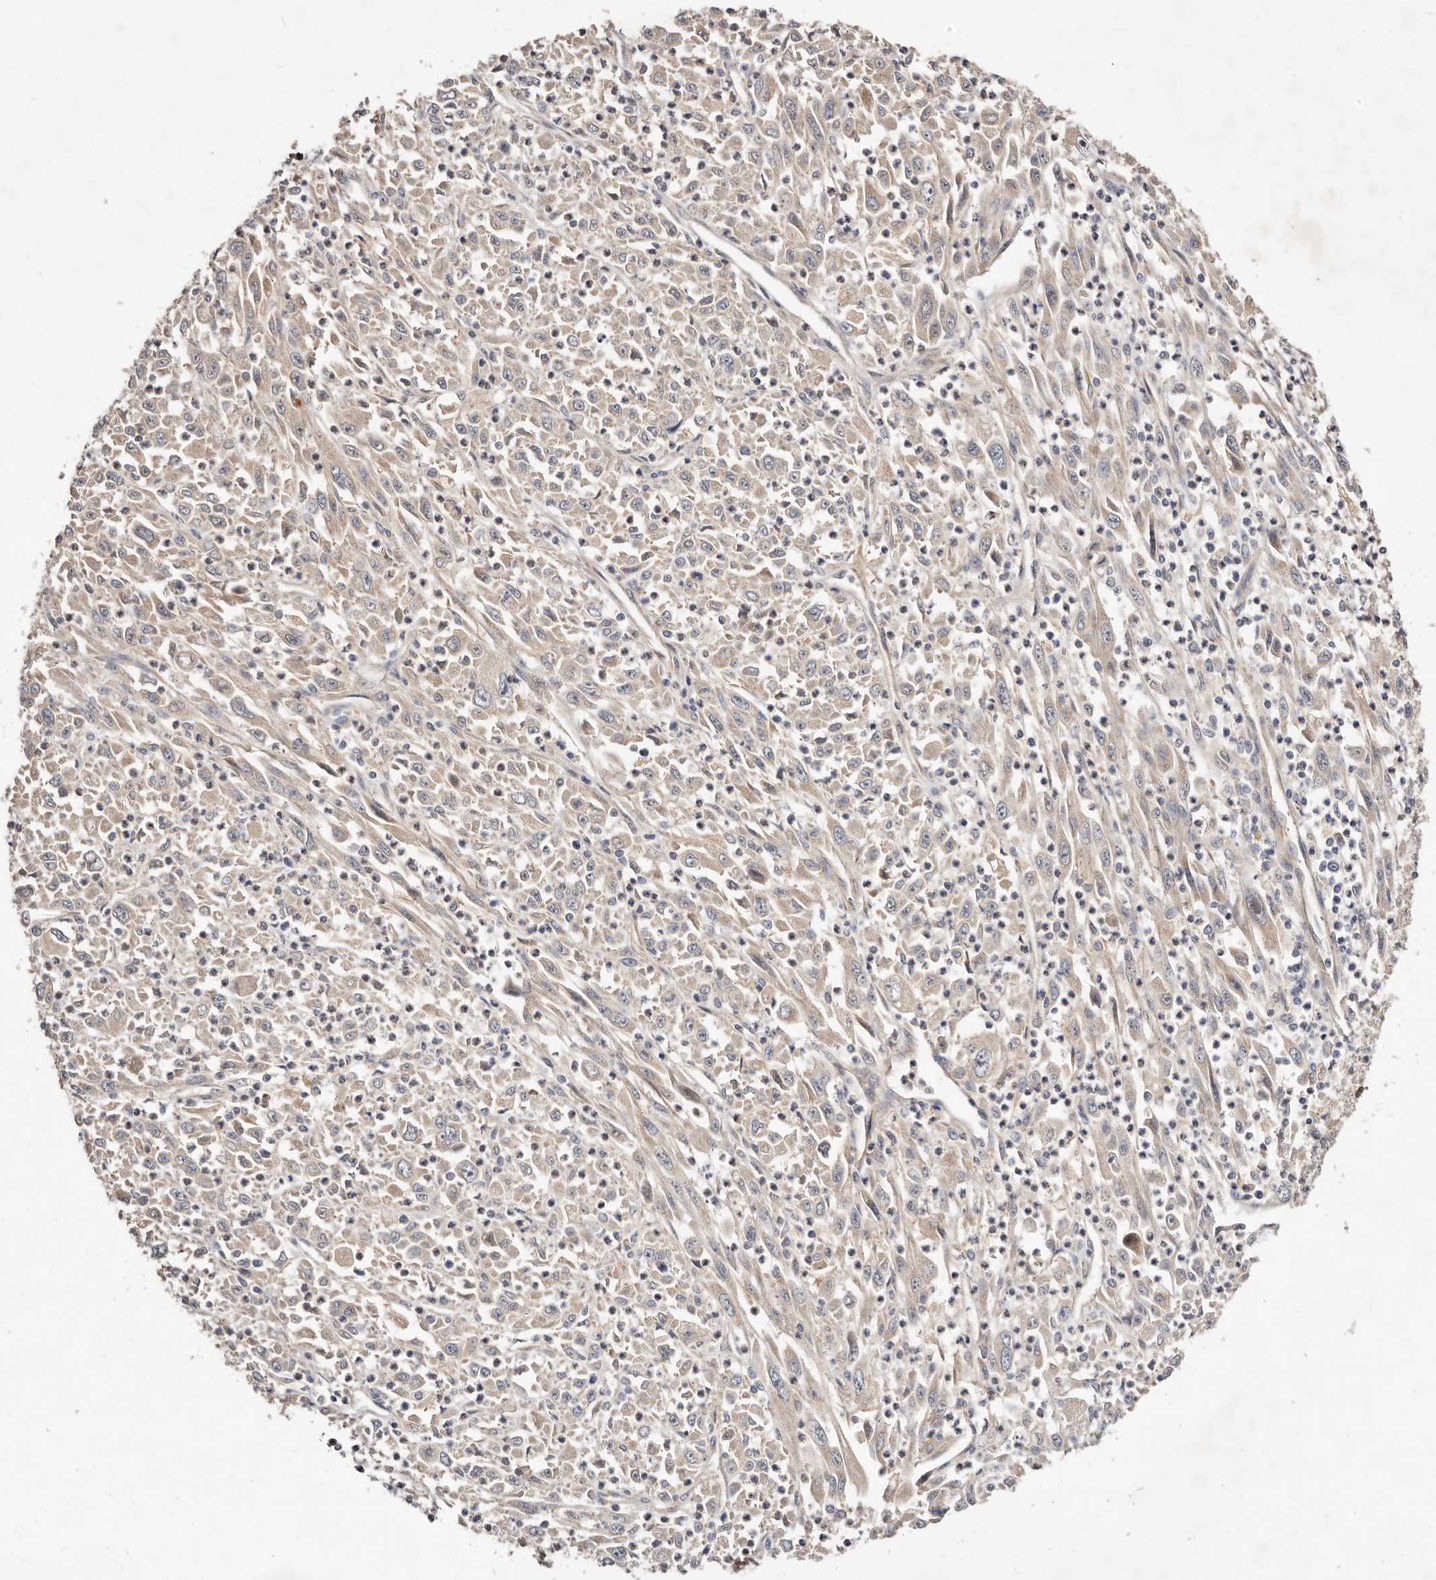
{"staining": {"intensity": "weak", "quantity": "25%-75%", "location": "cytoplasmic/membranous"}, "tissue": "melanoma", "cell_type": "Tumor cells", "image_type": "cancer", "snomed": [{"axis": "morphology", "description": "Malignant melanoma, Metastatic site"}, {"axis": "topography", "description": "Skin"}], "caption": "IHC staining of malignant melanoma (metastatic site), which reveals low levels of weak cytoplasmic/membranous expression in approximately 25%-75% of tumor cells indicating weak cytoplasmic/membranous protein staining. The staining was performed using DAB (brown) for protein detection and nuclei were counterstained in hematoxylin (blue).", "gene": "MACF1", "patient": {"sex": "female", "age": 56}}